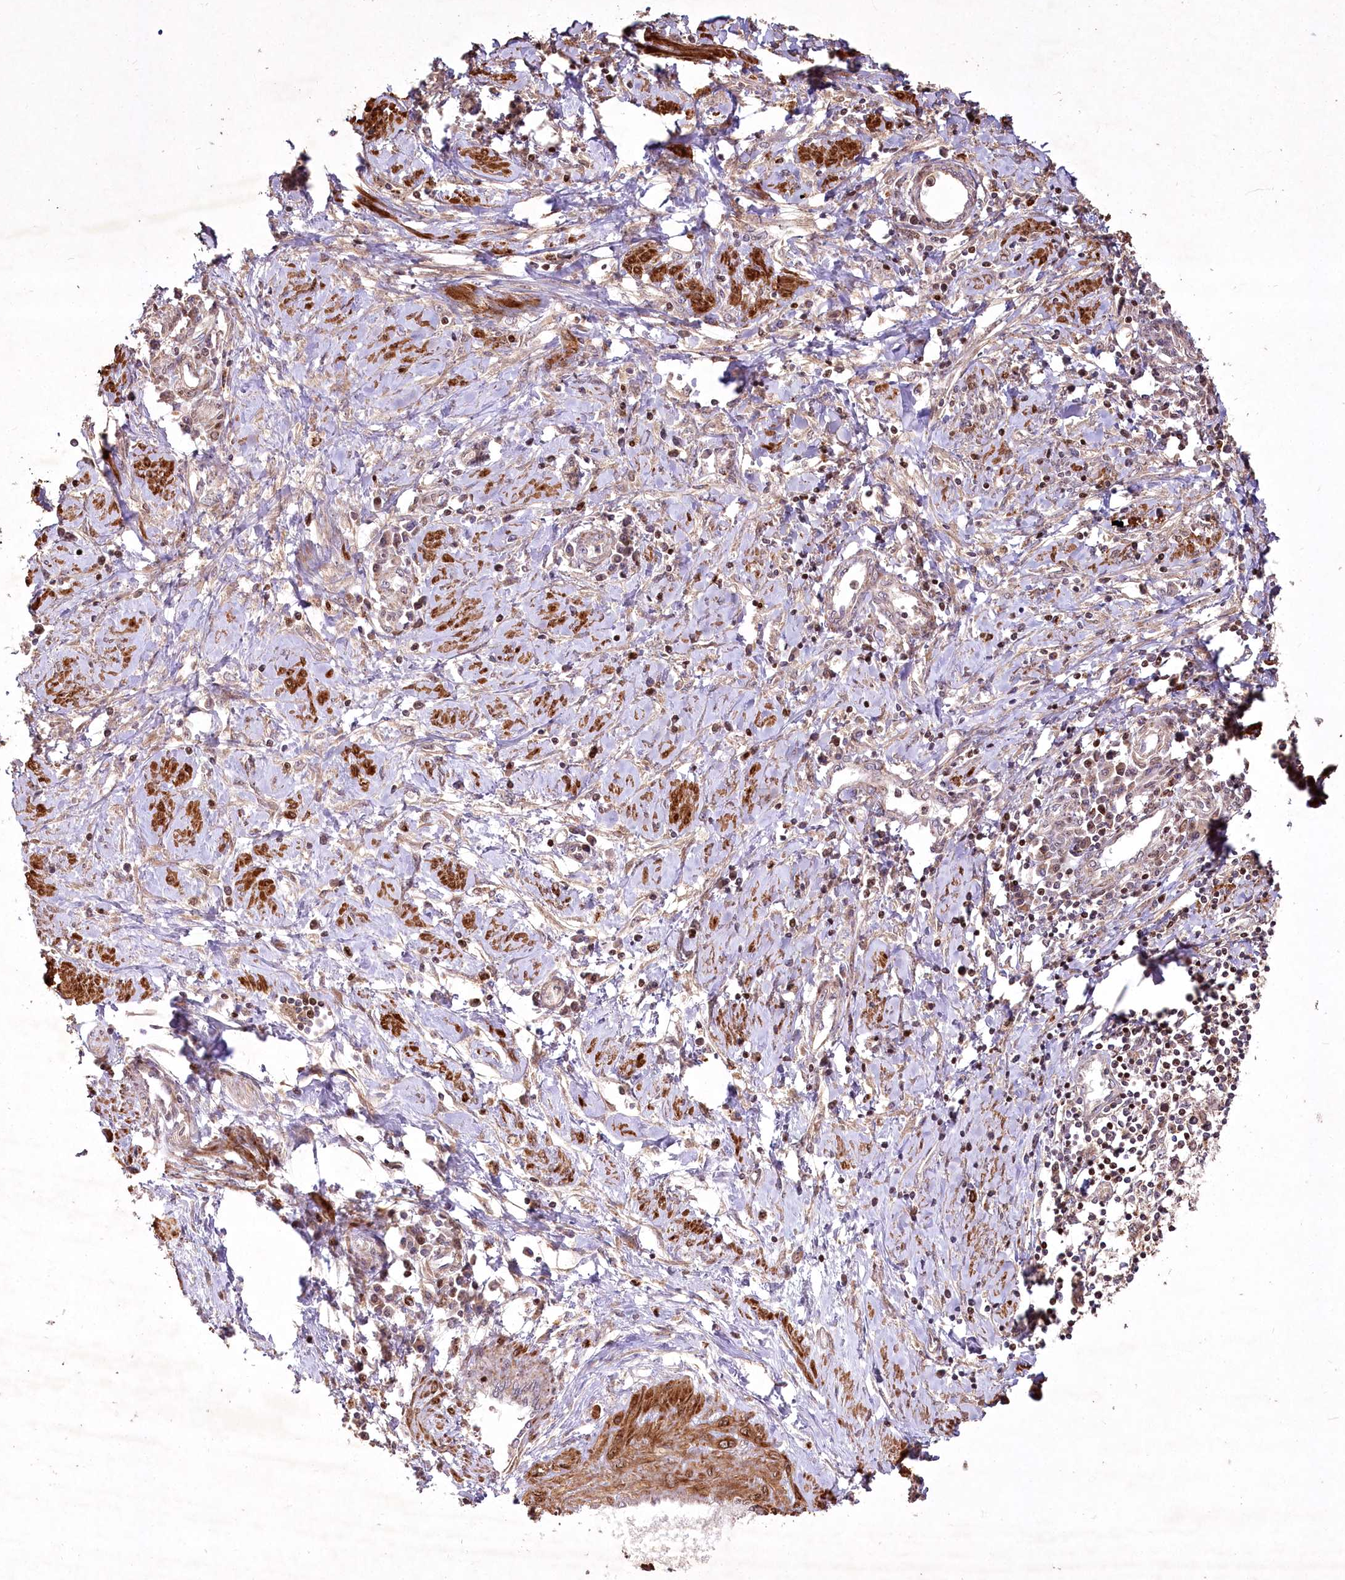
{"staining": {"intensity": "weak", "quantity": "<25%", "location": "cytoplasmic/membranous"}, "tissue": "cervical cancer", "cell_type": "Tumor cells", "image_type": "cancer", "snomed": [{"axis": "morphology", "description": "Squamous cell carcinoma, NOS"}, {"axis": "topography", "description": "Cervix"}], "caption": "Tumor cells are negative for brown protein staining in cervical cancer (squamous cell carcinoma).", "gene": "PSTK", "patient": {"sex": "female", "age": 32}}